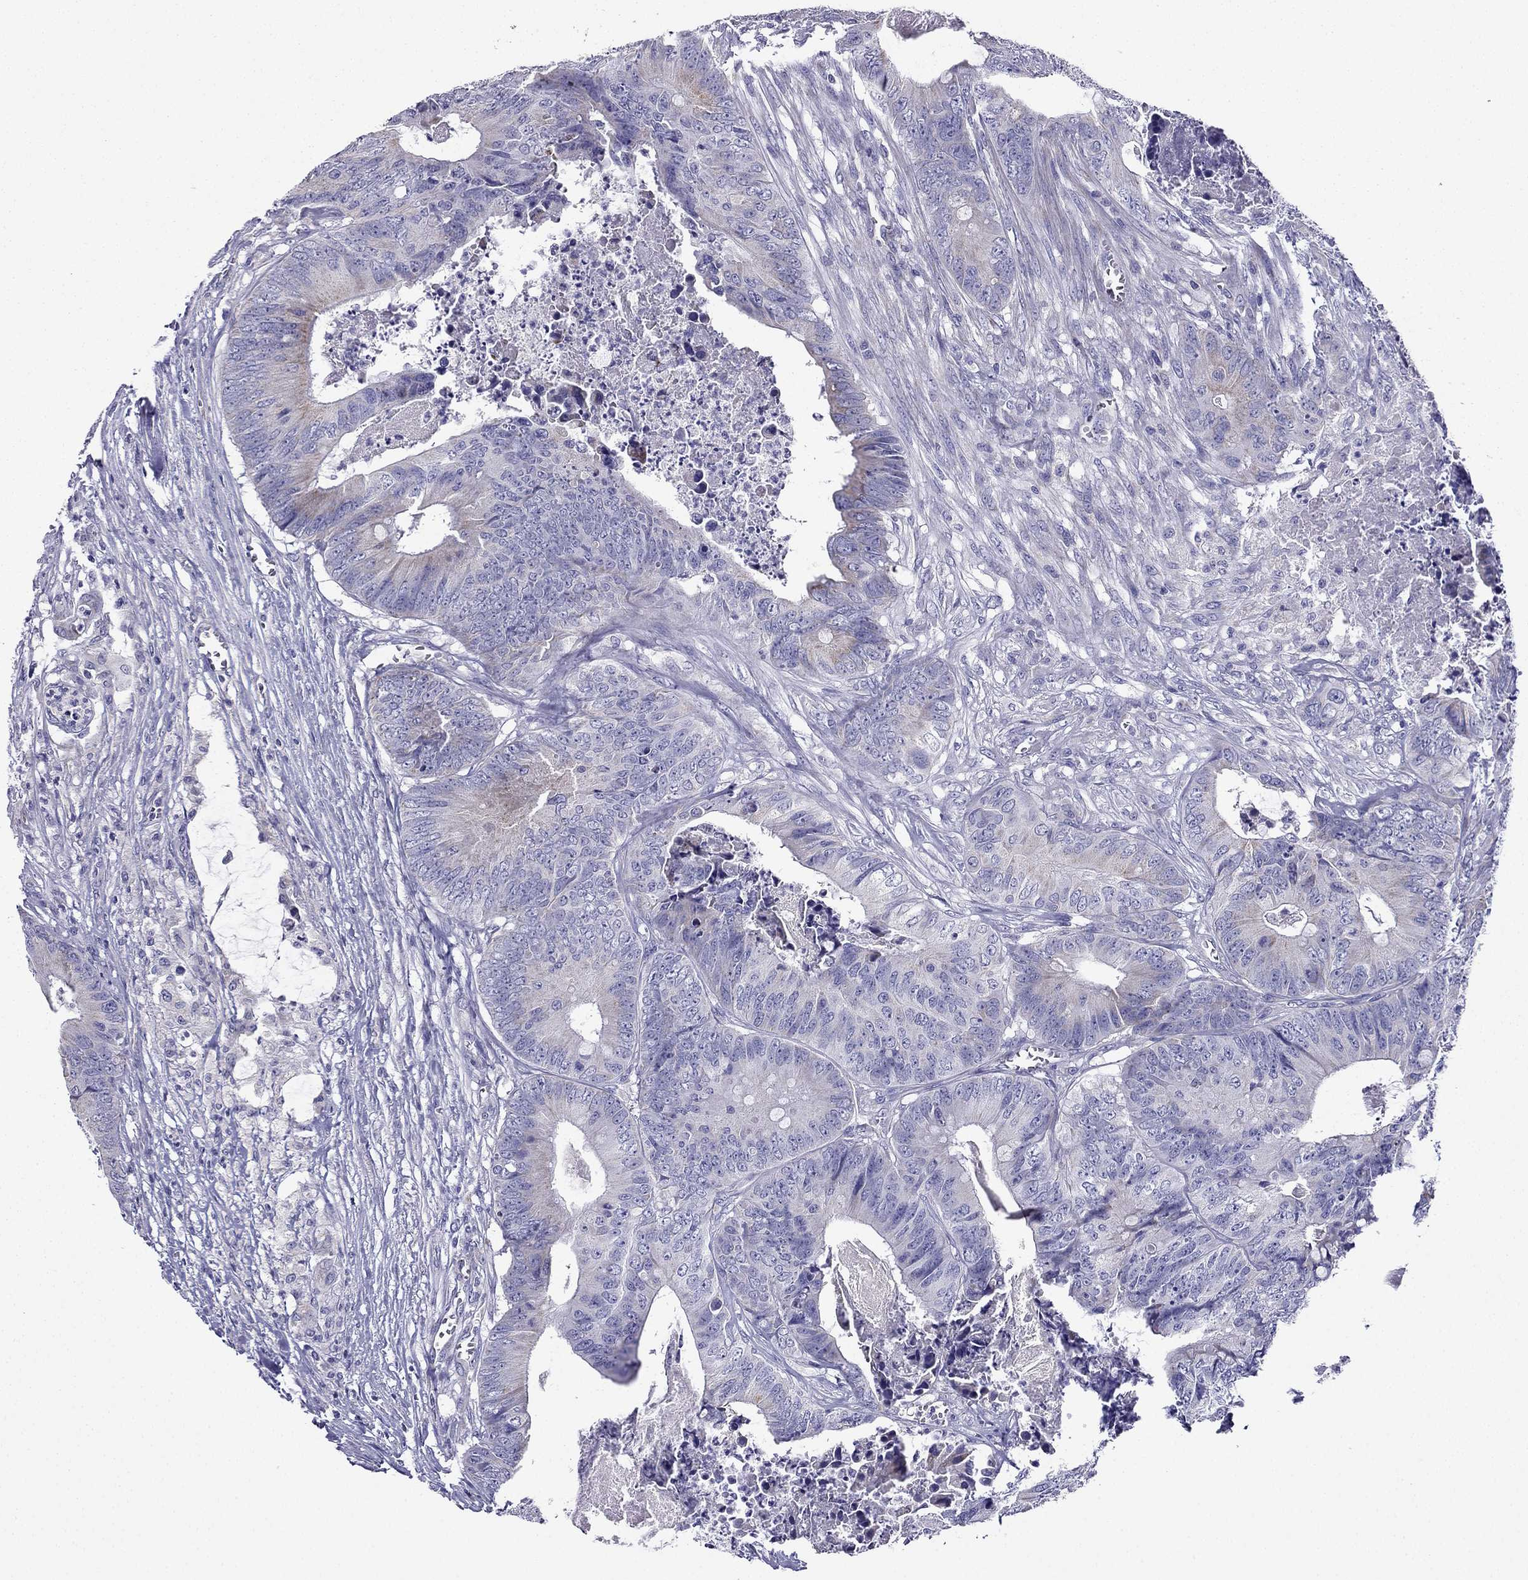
{"staining": {"intensity": "weak", "quantity": "25%-75%", "location": "cytoplasmic/membranous"}, "tissue": "colorectal cancer", "cell_type": "Tumor cells", "image_type": "cancer", "snomed": [{"axis": "morphology", "description": "Adenocarcinoma, NOS"}, {"axis": "topography", "description": "Colon"}], "caption": "This is an image of immunohistochemistry staining of adenocarcinoma (colorectal), which shows weak positivity in the cytoplasmic/membranous of tumor cells.", "gene": "KIF5A", "patient": {"sex": "male", "age": 84}}